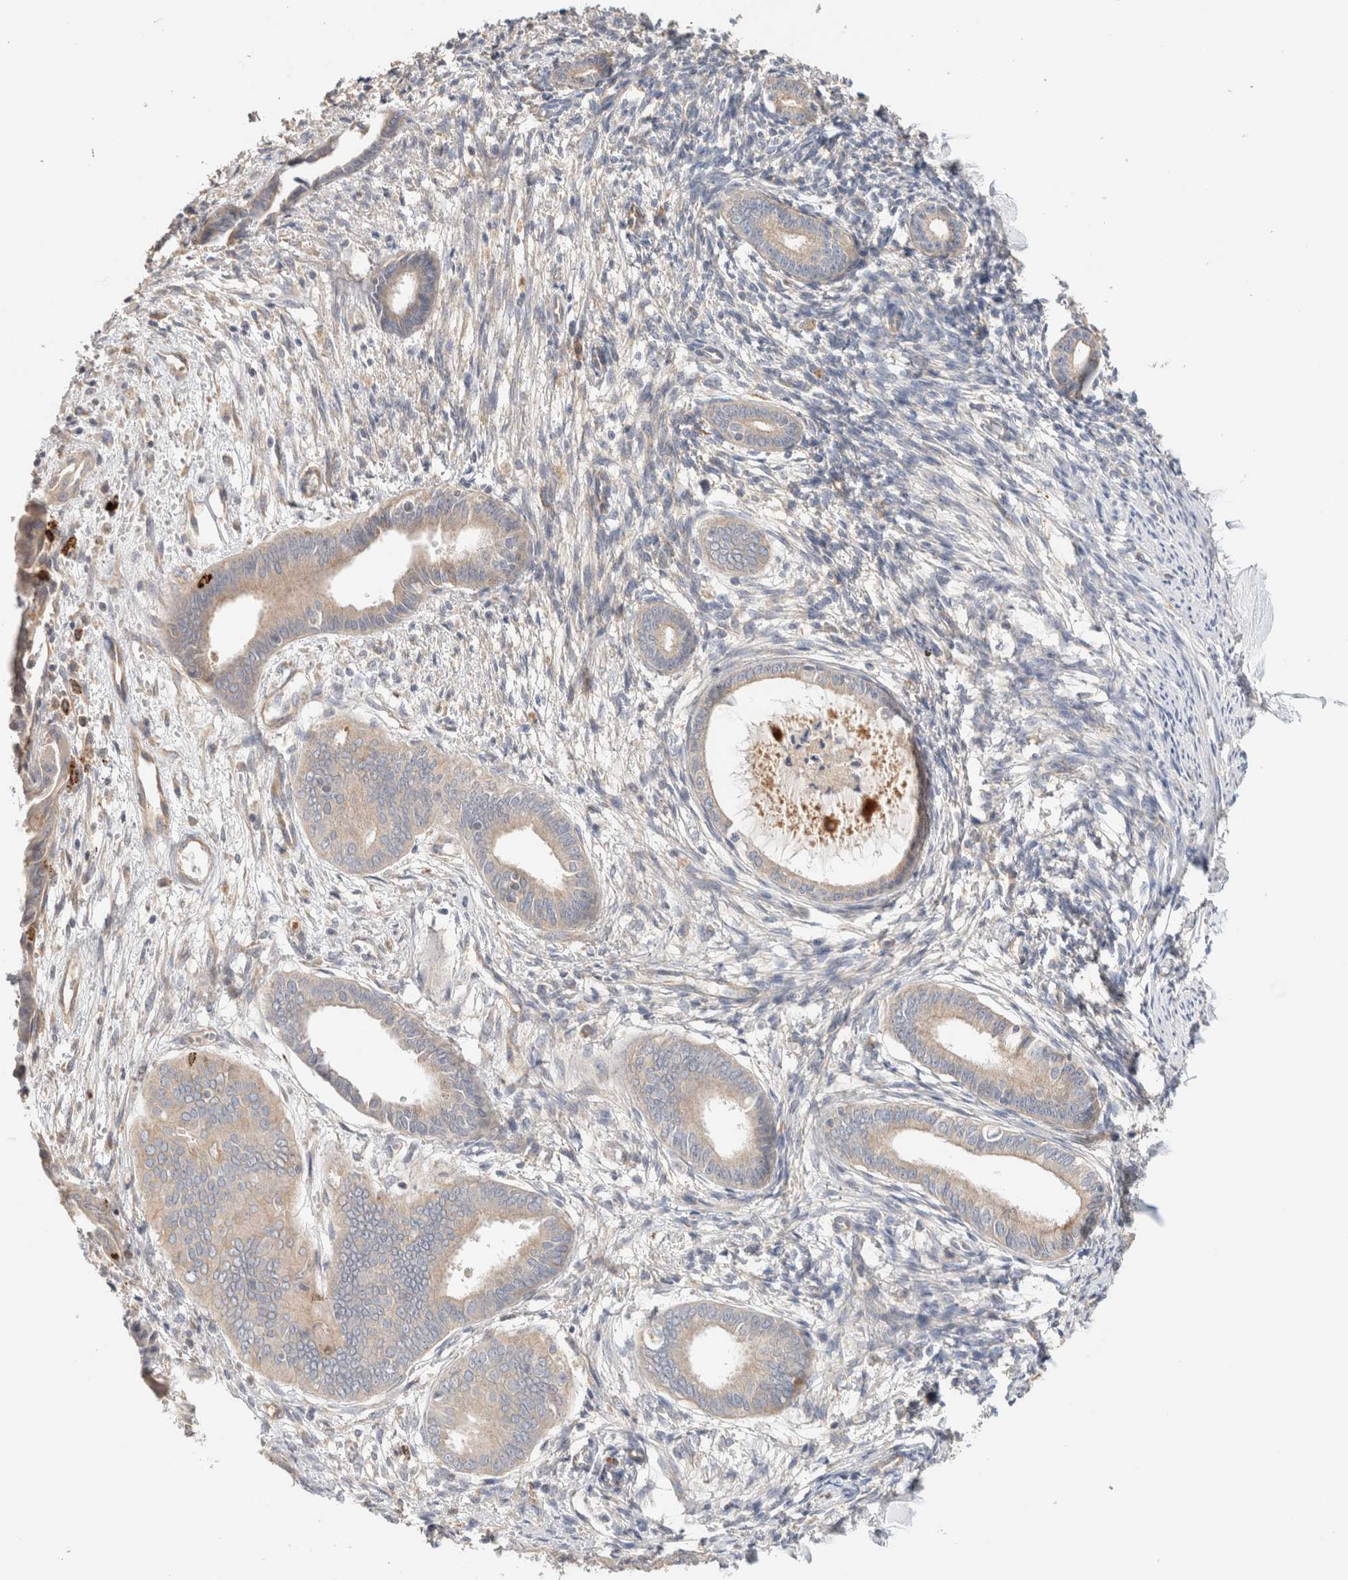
{"staining": {"intensity": "negative", "quantity": "none", "location": "none"}, "tissue": "endometrium", "cell_type": "Cells in endometrial stroma", "image_type": "normal", "snomed": [{"axis": "morphology", "description": "Normal tissue, NOS"}, {"axis": "topography", "description": "Endometrium"}], "caption": "Immunohistochemistry photomicrograph of benign endometrium: endometrium stained with DAB shows no significant protein staining in cells in endometrial stroma.", "gene": "B3GNTL1", "patient": {"sex": "female", "age": 56}}